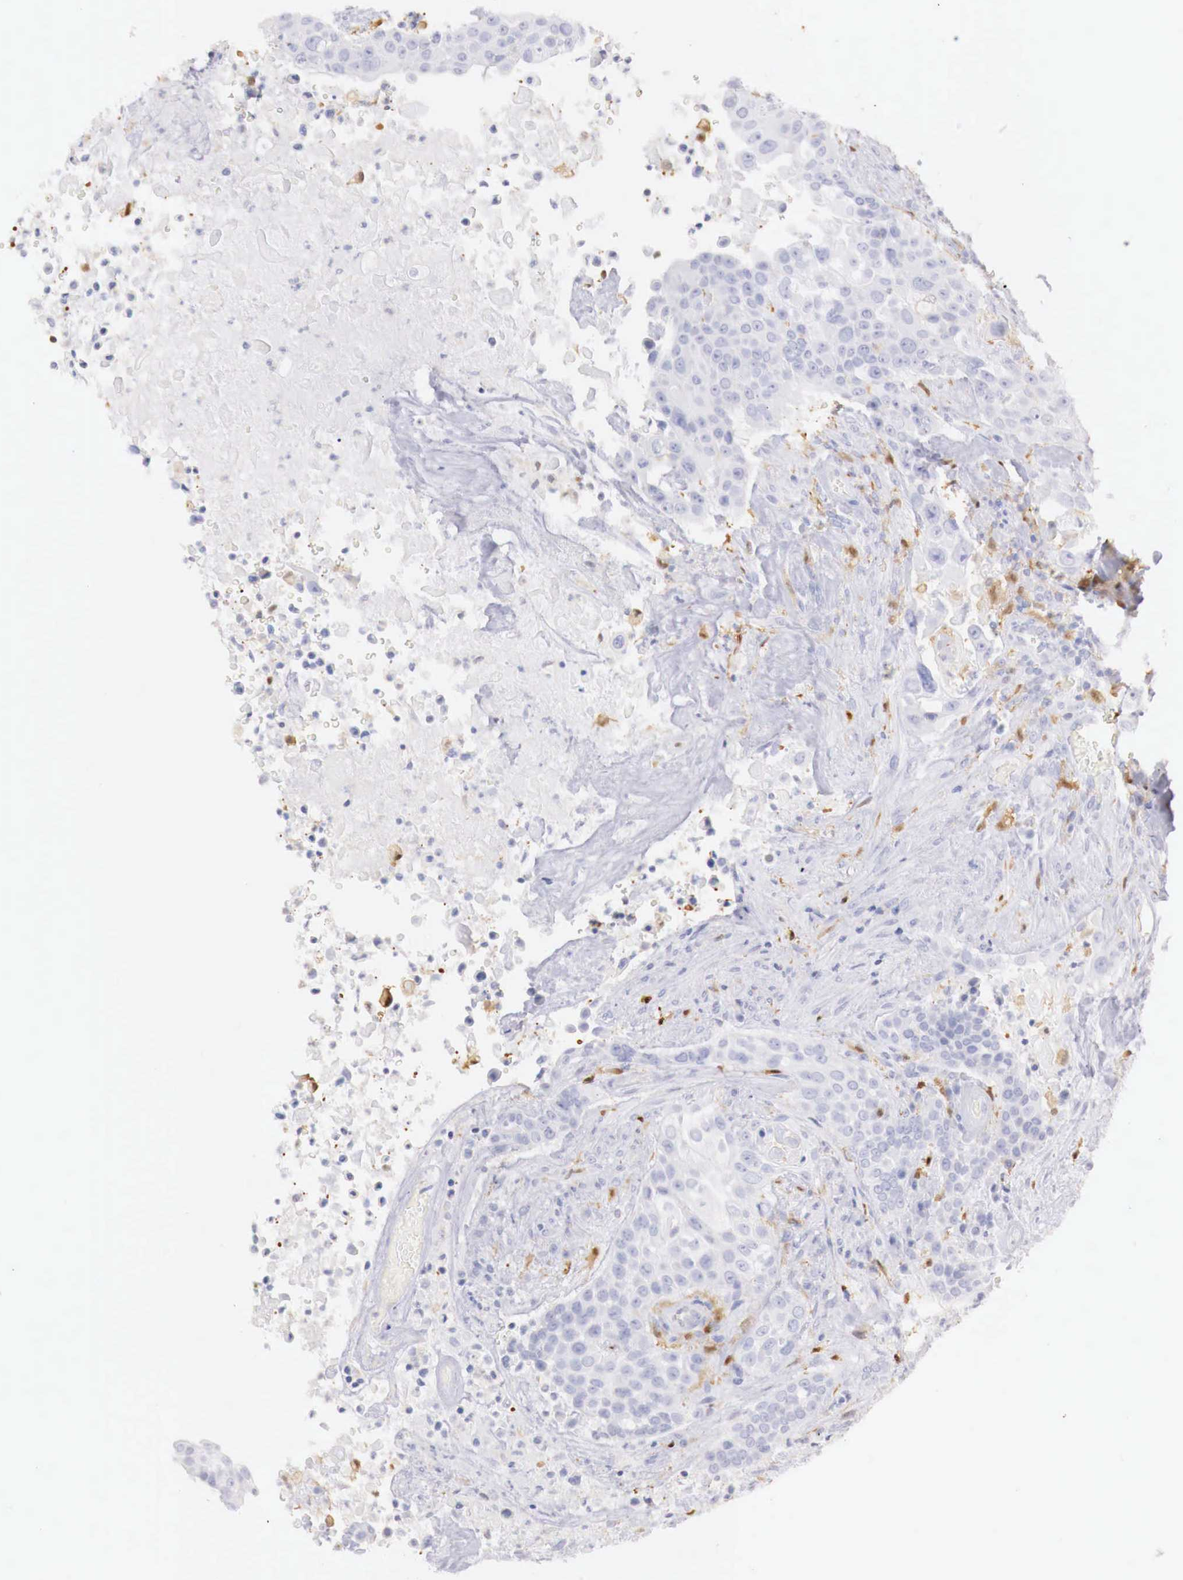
{"staining": {"intensity": "negative", "quantity": "none", "location": "none"}, "tissue": "urothelial cancer", "cell_type": "Tumor cells", "image_type": "cancer", "snomed": [{"axis": "morphology", "description": "Urothelial carcinoma, High grade"}, {"axis": "topography", "description": "Urinary bladder"}], "caption": "This is a histopathology image of immunohistochemistry staining of urothelial cancer, which shows no expression in tumor cells.", "gene": "RENBP", "patient": {"sex": "male", "age": 74}}